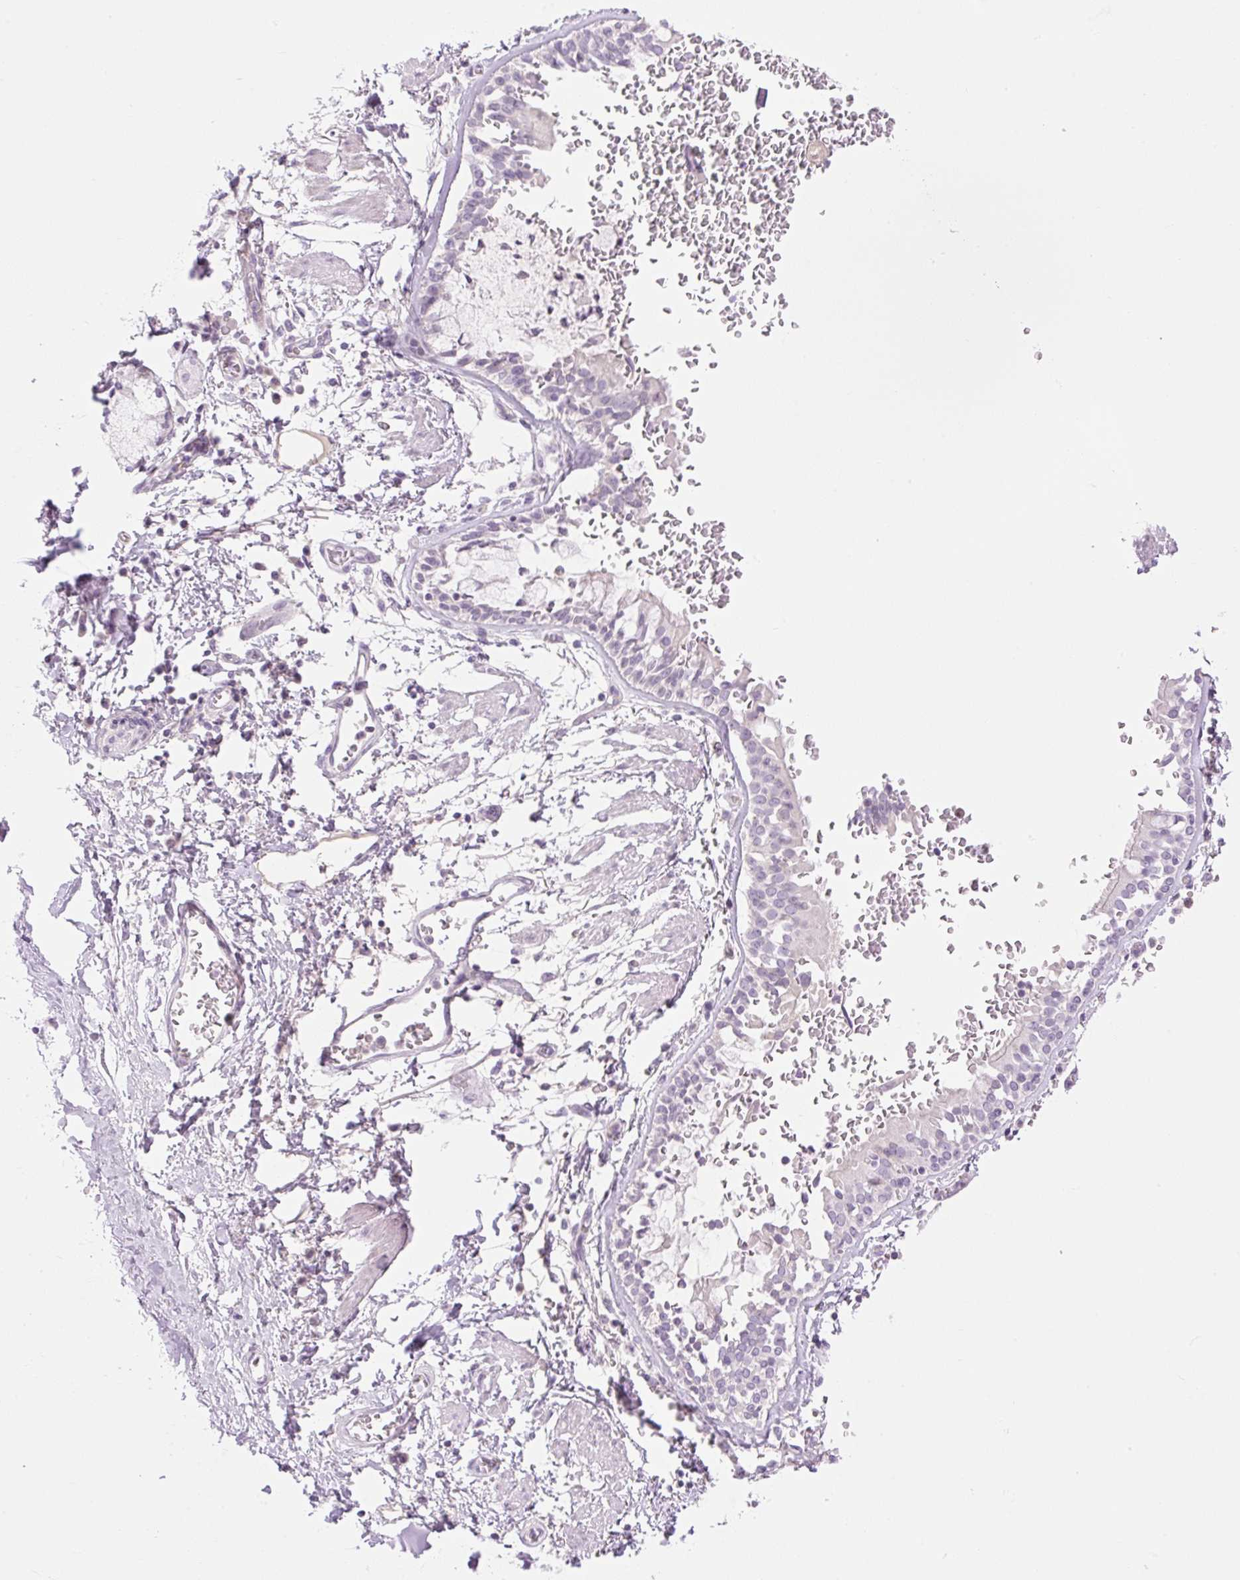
{"staining": {"intensity": "negative", "quantity": "none", "location": "none"}, "tissue": "adipose tissue", "cell_type": "Adipocytes", "image_type": "normal", "snomed": [{"axis": "morphology", "description": "Normal tissue, NOS"}, {"axis": "morphology", "description": "Degeneration, NOS"}, {"axis": "topography", "description": "Cartilage tissue"}, {"axis": "topography", "description": "Lung"}], "caption": "Immunohistochemistry (IHC) of benign human adipose tissue shows no expression in adipocytes. (Immunohistochemistry (IHC), brightfield microscopy, high magnification).", "gene": "TBX15", "patient": {"sex": "female", "age": 61}}